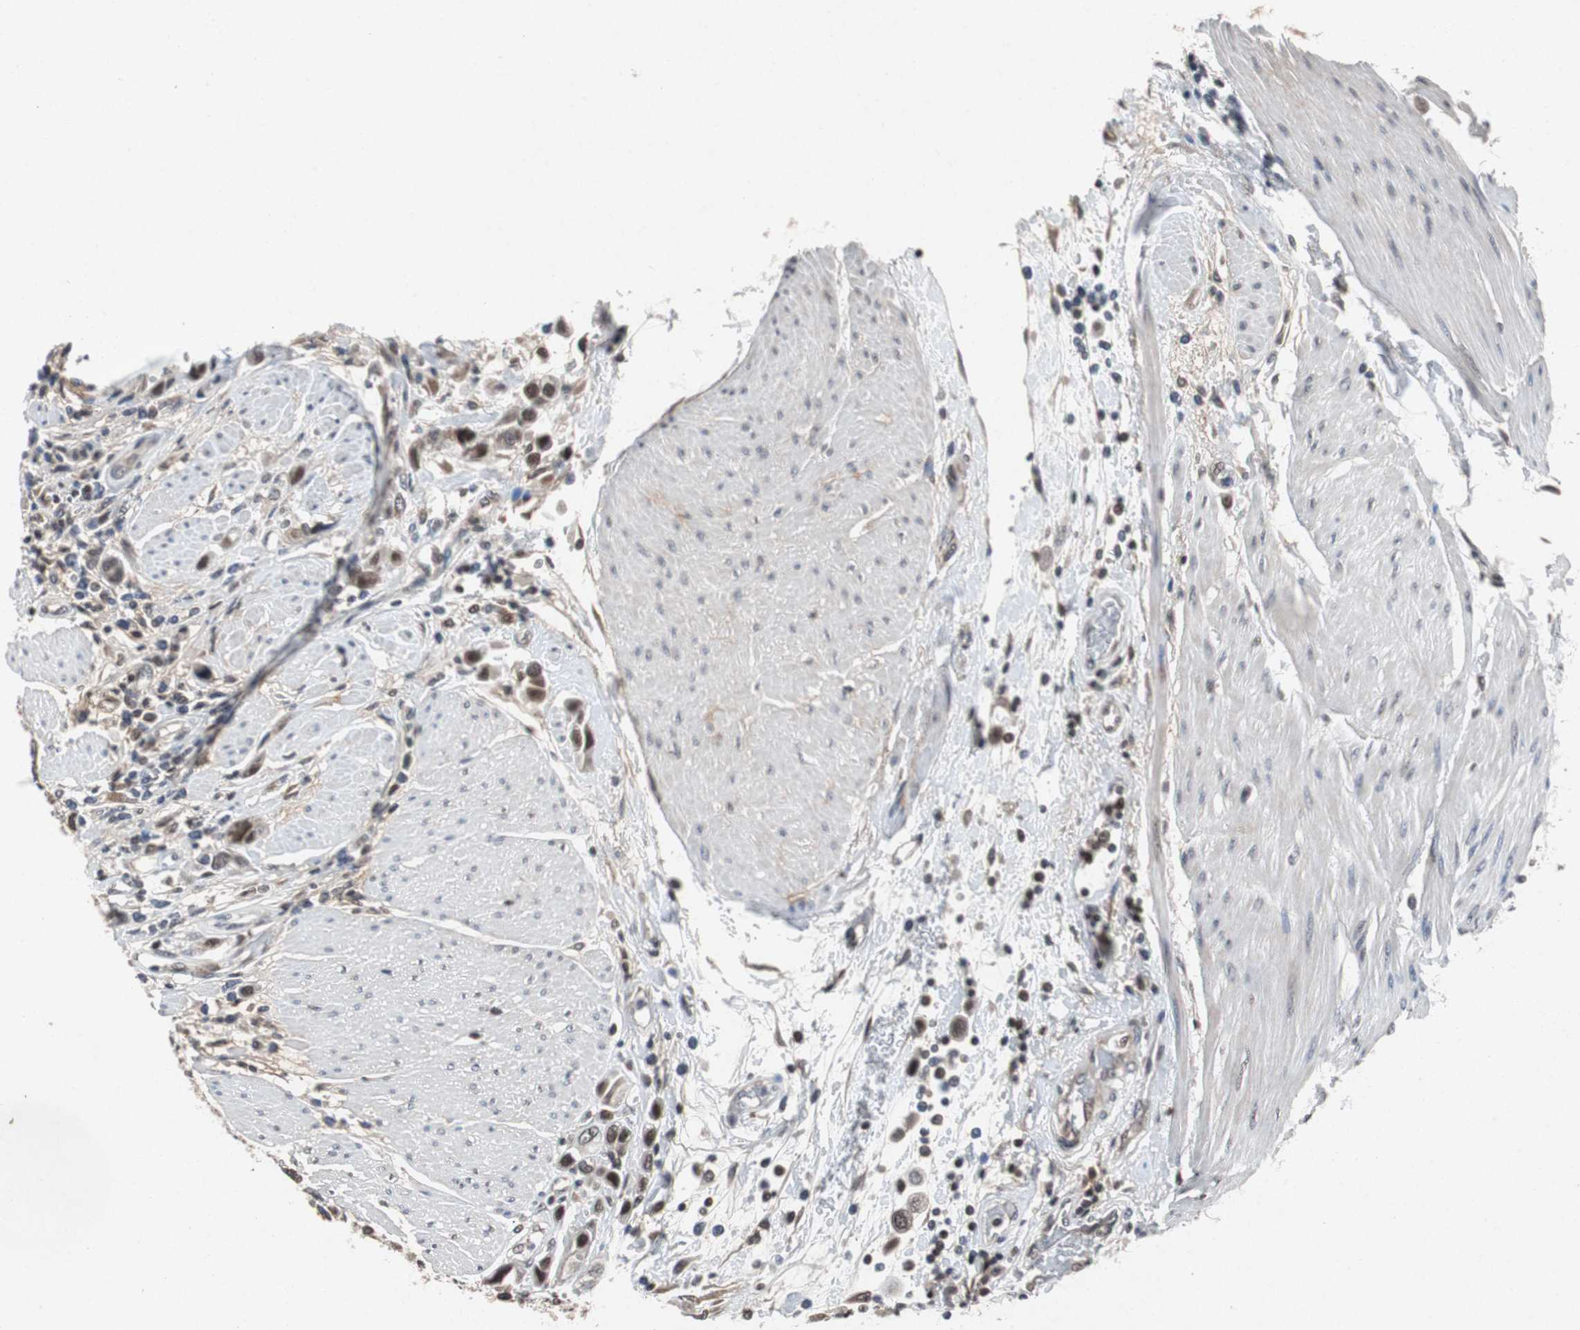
{"staining": {"intensity": "moderate", "quantity": "25%-75%", "location": "cytoplasmic/membranous,nuclear"}, "tissue": "urothelial cancer", "cell_type": "Tumor cells", "image_type": "cancer", "snomed": [{"axis": "morphology", "description": "Urothelial carcinoma, High grade"}, {"axis": "topography", "description": "Urinary bladder"}], "caption": "This is an image of immunohistochemistry staining of urothelial cancer, which shows moderate expression in the cytoplasmic/membranous and nuclear of tumor cells.", "gene": "TP63", "patient": {"sex": "male", "age": 50}}